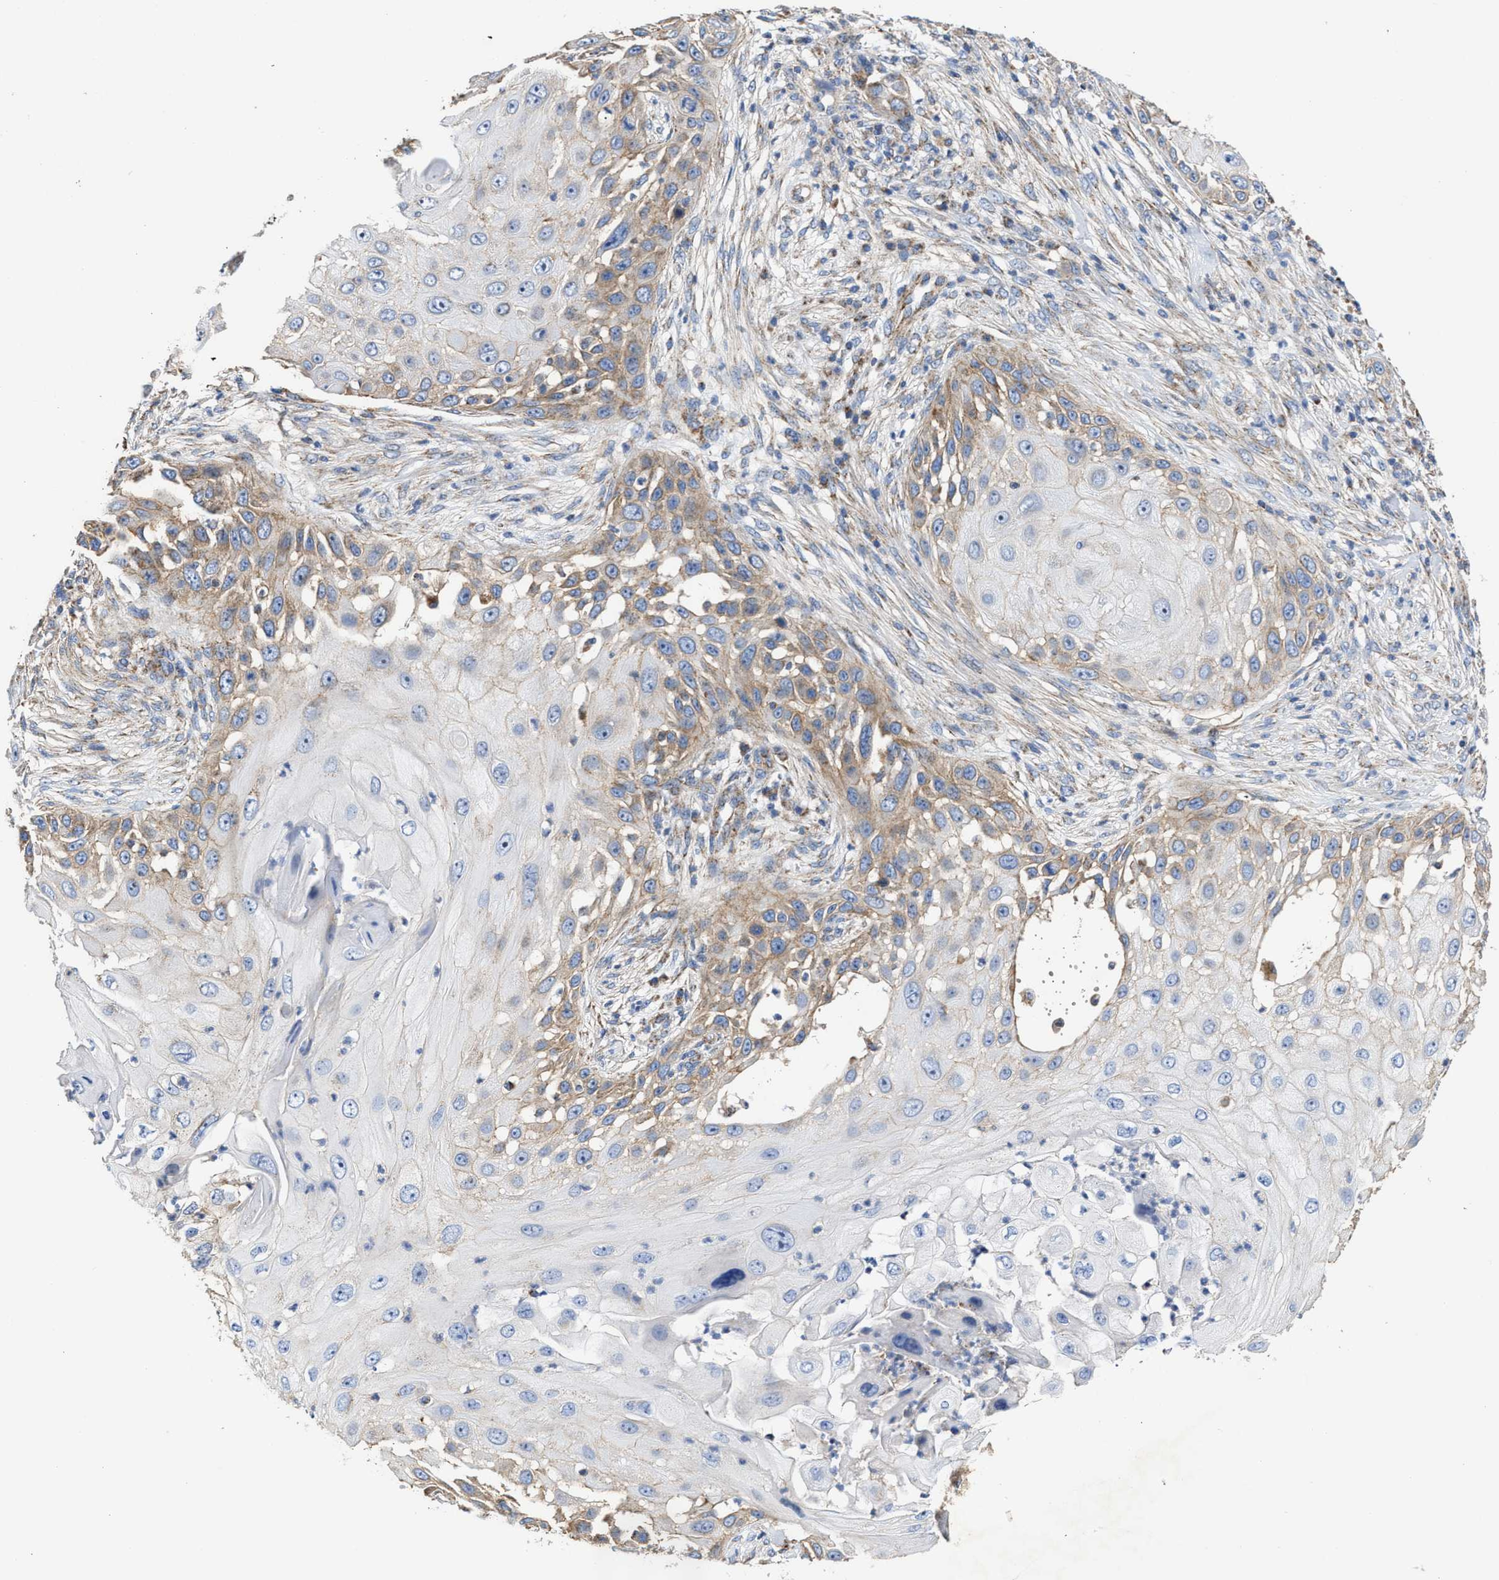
{"staining": {"intensity": "moderate", "quantity": "25%-75%", "location": "cytoplasmic/membranous"}, "tissue": "skin cancer", "cell_type": "Tumor cells", "image_type": "cancer", "snomed": [{"axis": "morphology", "description": "Squamous cell carcinoma, NOS"}, {"axis": "topography", "description": "Skin"}], "caption": "The image displays staining of skin cancer (squamous cell carcinoma), revealing moderate cytoplasmic/membranous protein positivity (brown color) within tumor cells.", "gene": "MECR", "patient": {"sex": "female", "age": 44}}